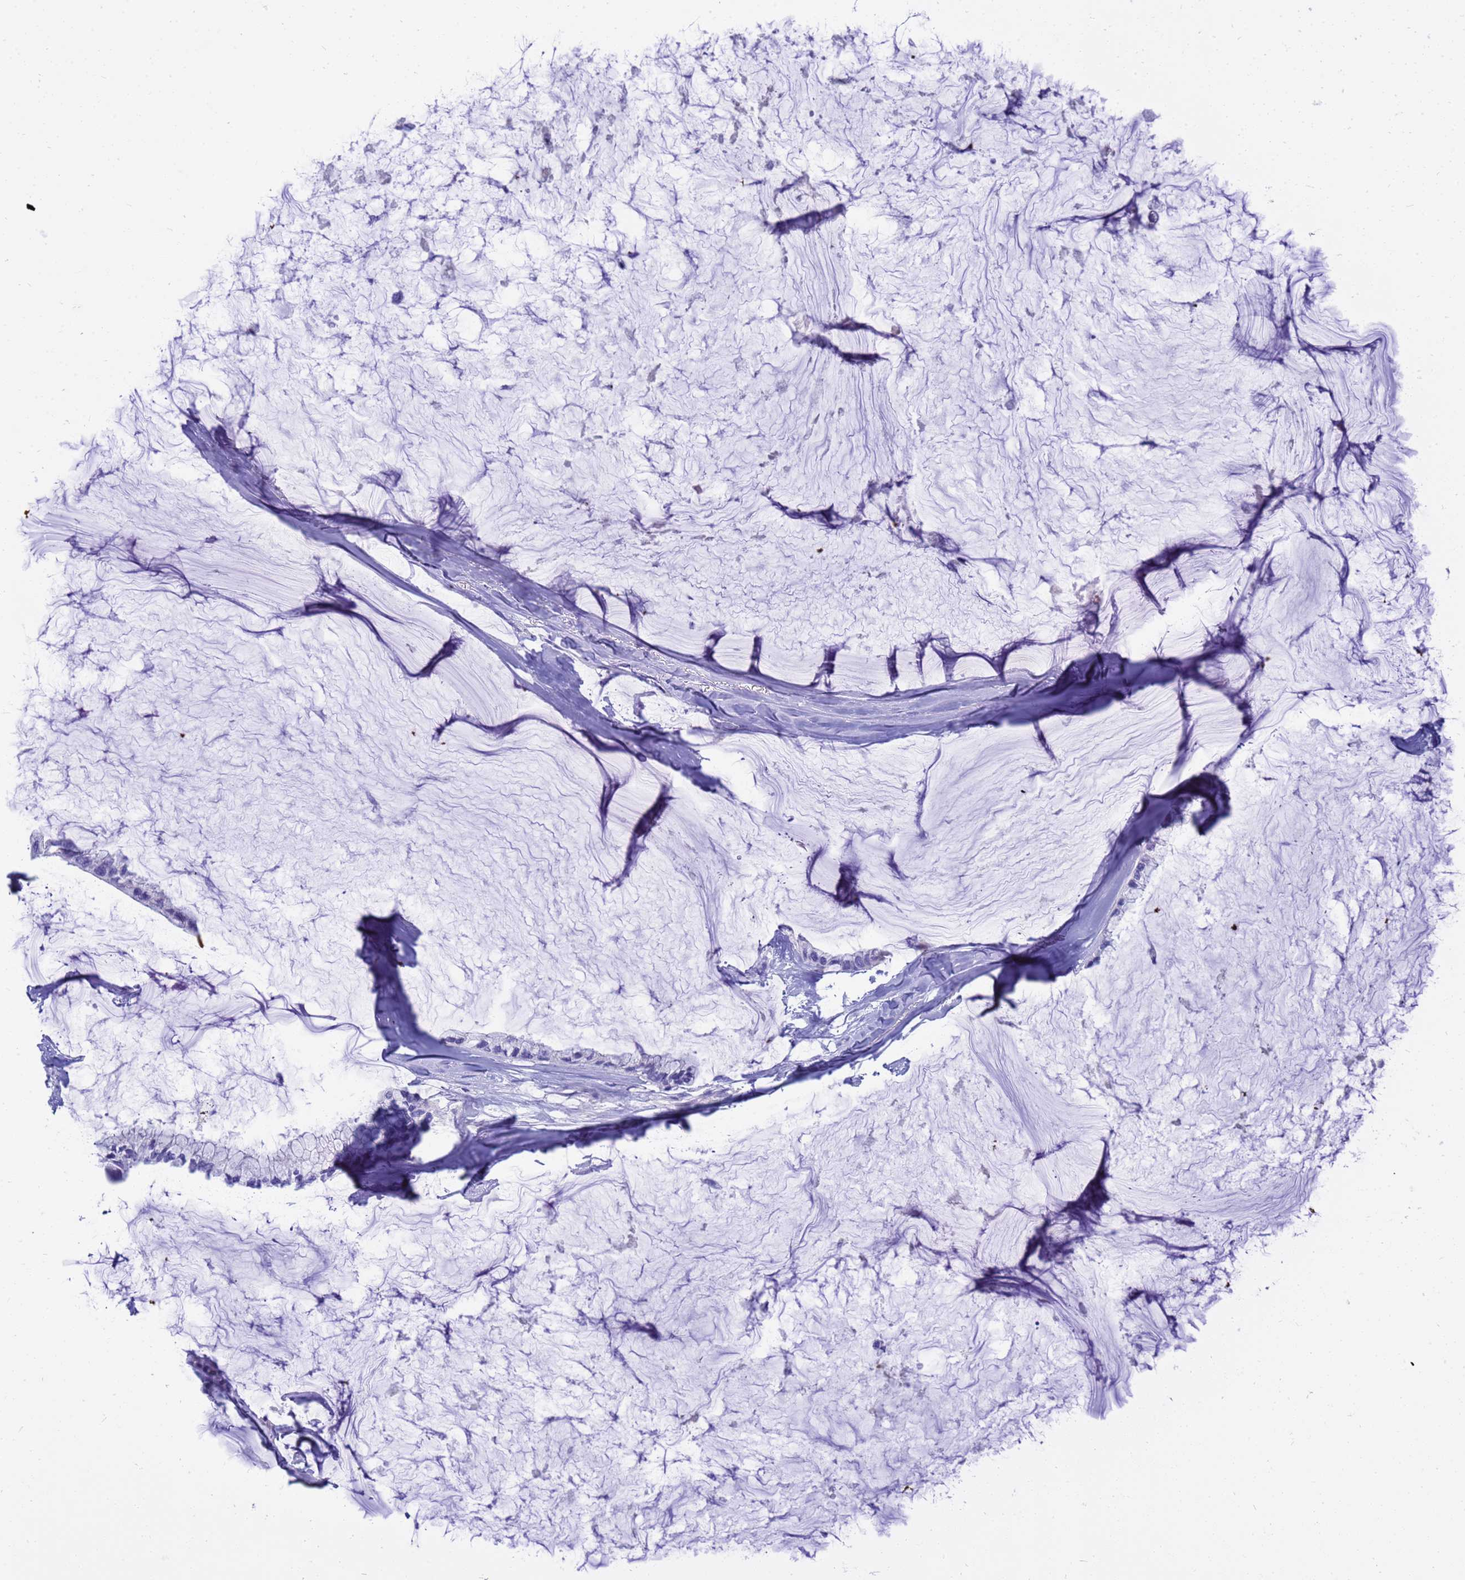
{"staining": {"intensity": "negative", "quantity": "none", "location": "none"}, "tissue": "ovarian cancer", "cell_type": "Tumor cells", "image_type": "cancer", "snomed": [{"axis": "morphology", "description": "Cystadenocarcinoma, mucinous, NOS"}, {"axis": "topography", "description": "Ovary"}], "caption": "A photomicrograph of ovarian cancer stained for a protein reveals no brown staining in tumor cells.", "gene": "SYCN", "patient": {"sex": "female", "age": 39}}